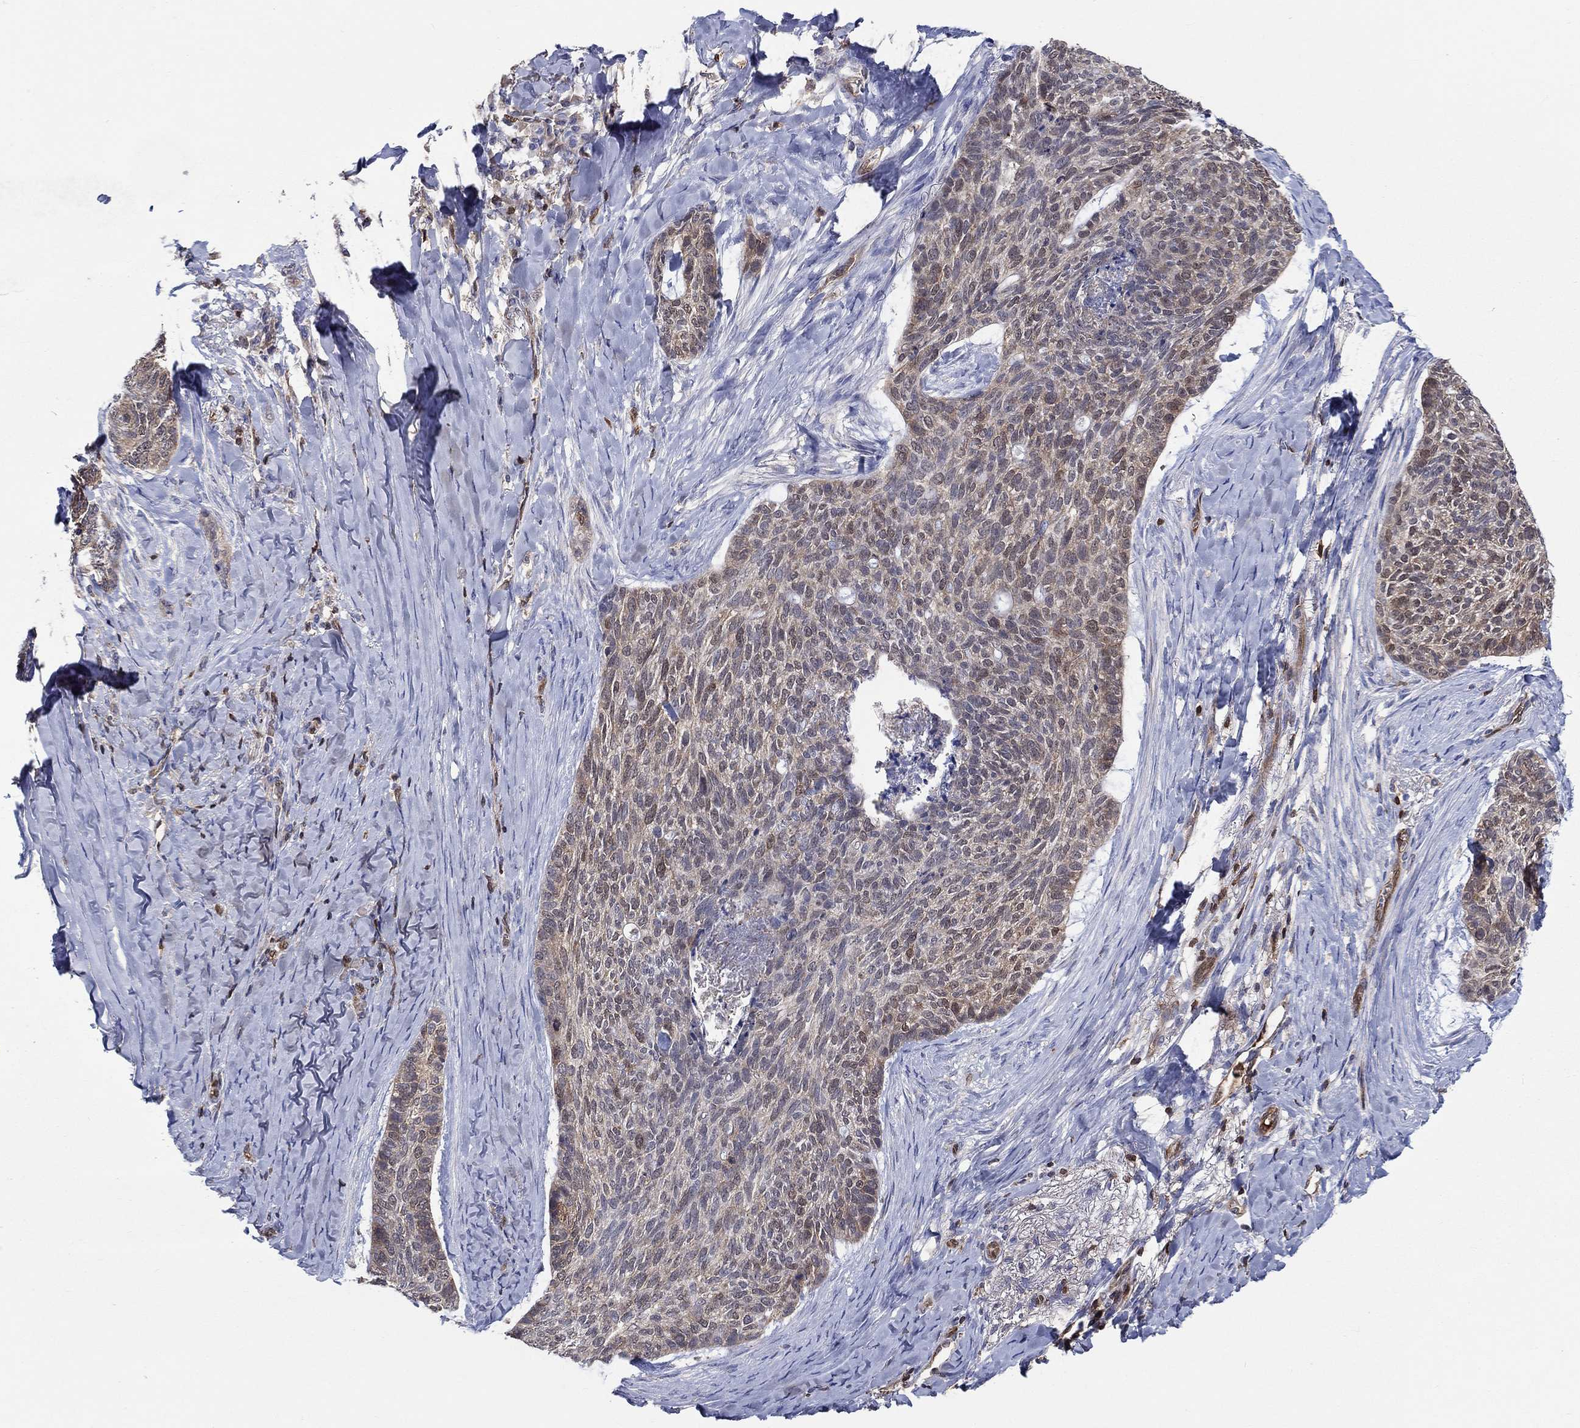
{"staining": {"intensity": "weak", "quantity": "<25%", "location": "cytoplasmic/membranous,nuclear"}, "tissue": "skin cancer", "cell_type": "Tumor cells", "image_type": "cancer", "snomed": [{"axis": "morphology", "description": "Basal cell carcinoma"}, {"axis": "topography", "description": "Skin"}], "caption": "The photomicrograph shows no staining of tumor cells in skin cancer (basal cell carcinoma). (Stains: DAB (3,3'-diaminobenzidine) IHC with hematoxylin counter stain, Microscopy: brightfield microscopy at high magnification).", "gene": "AGFG2", "patient": {"sex": "female", "age": 69}}